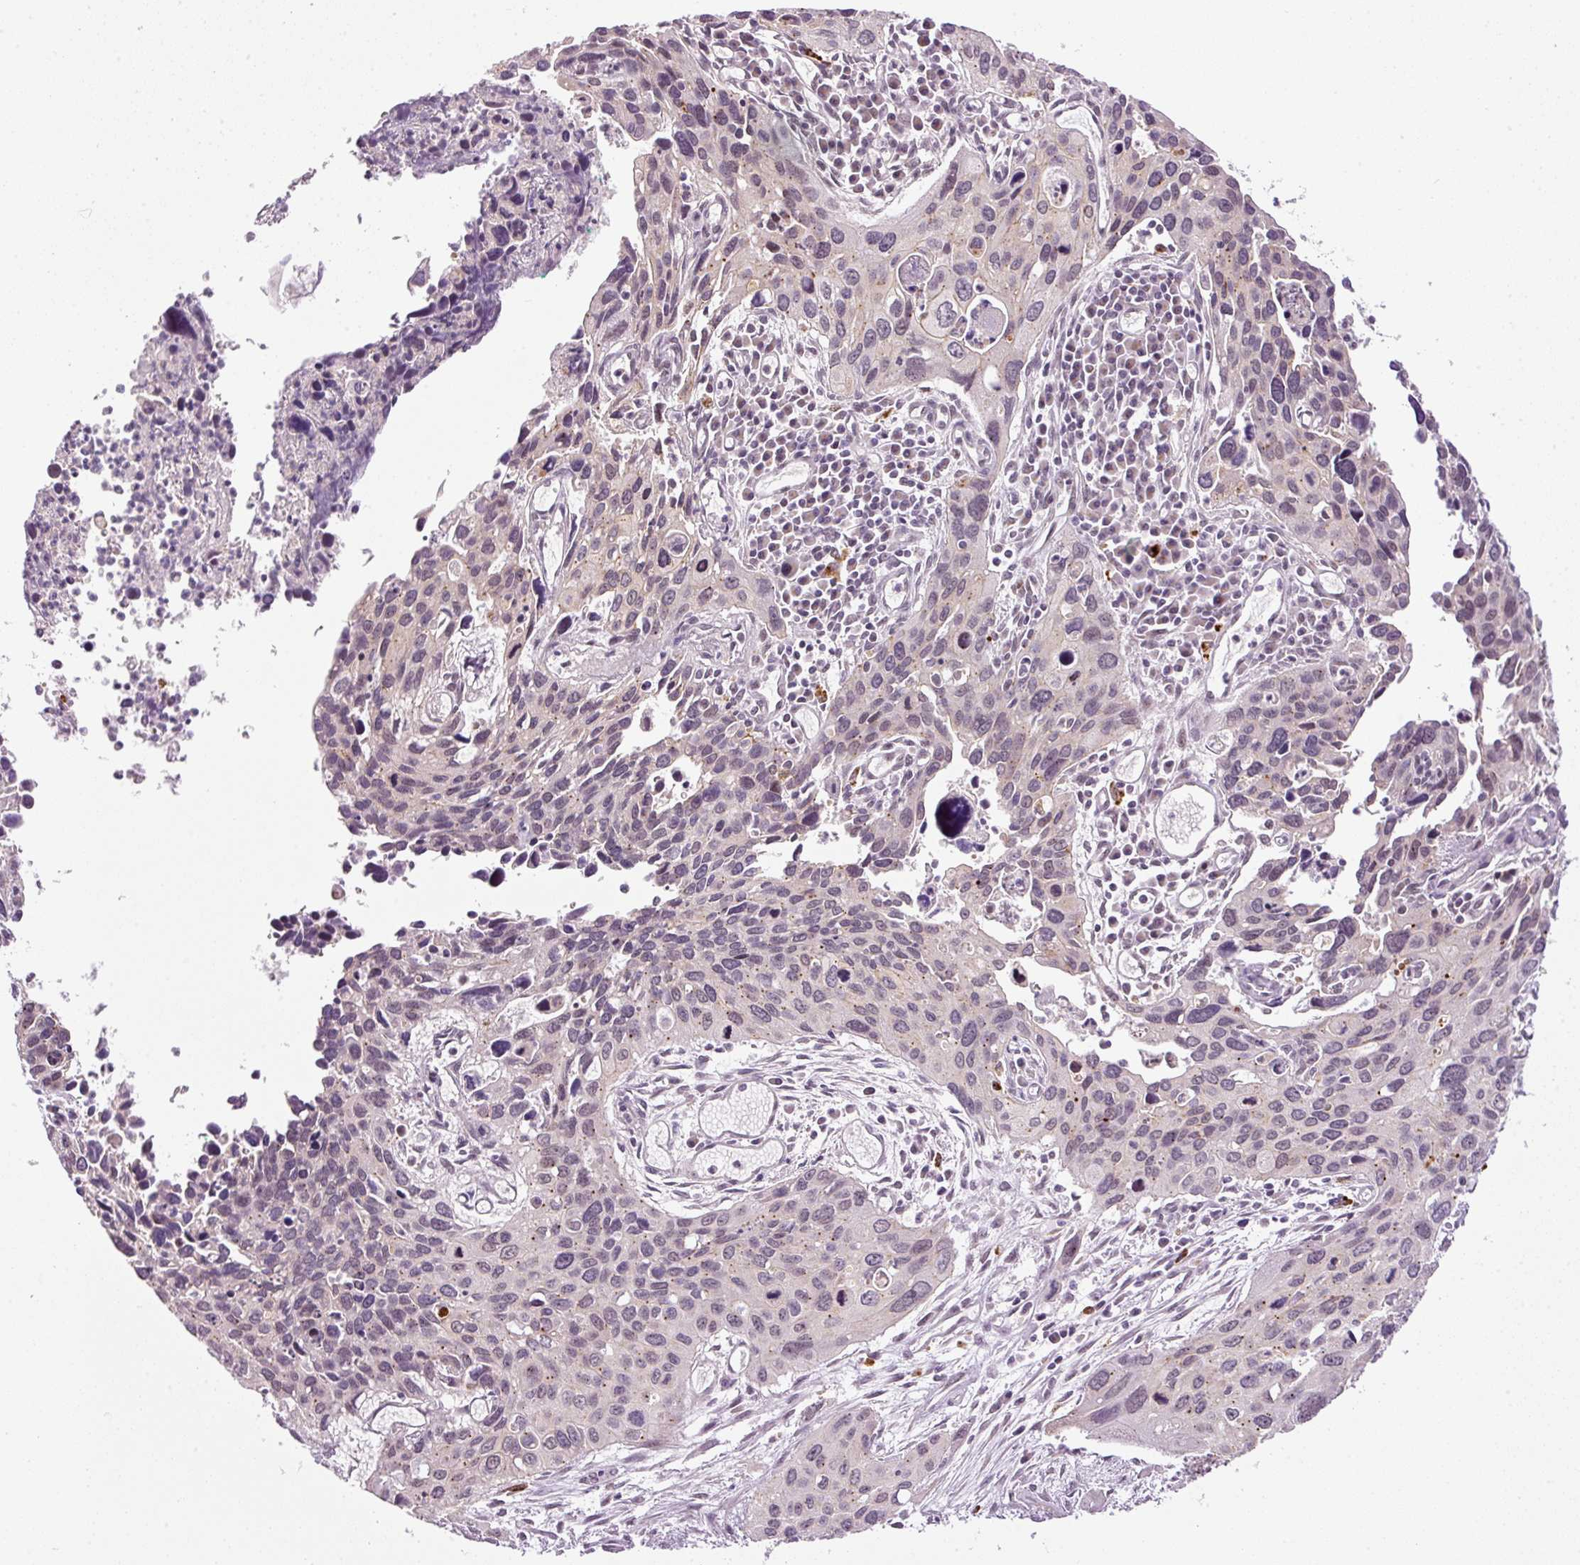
{"staining": {"intensity": "negative", "quantity": "none", "location": "none"}, "tissue": "cervical cancer", "cell_type": "Tumor cells", "image_type": "cancer", "snomed": [{"axis": "morphology", "description": "Squamous cell carcinoma, NOS"}, {"axis": "topography", "description": "Cervix"}], "caption": "Tumor cells are negative for protein expression in human squamous cell carcinoma (cervical).", "gene": "ZNF639", "patient": {"sex": "female", "age": 55}}